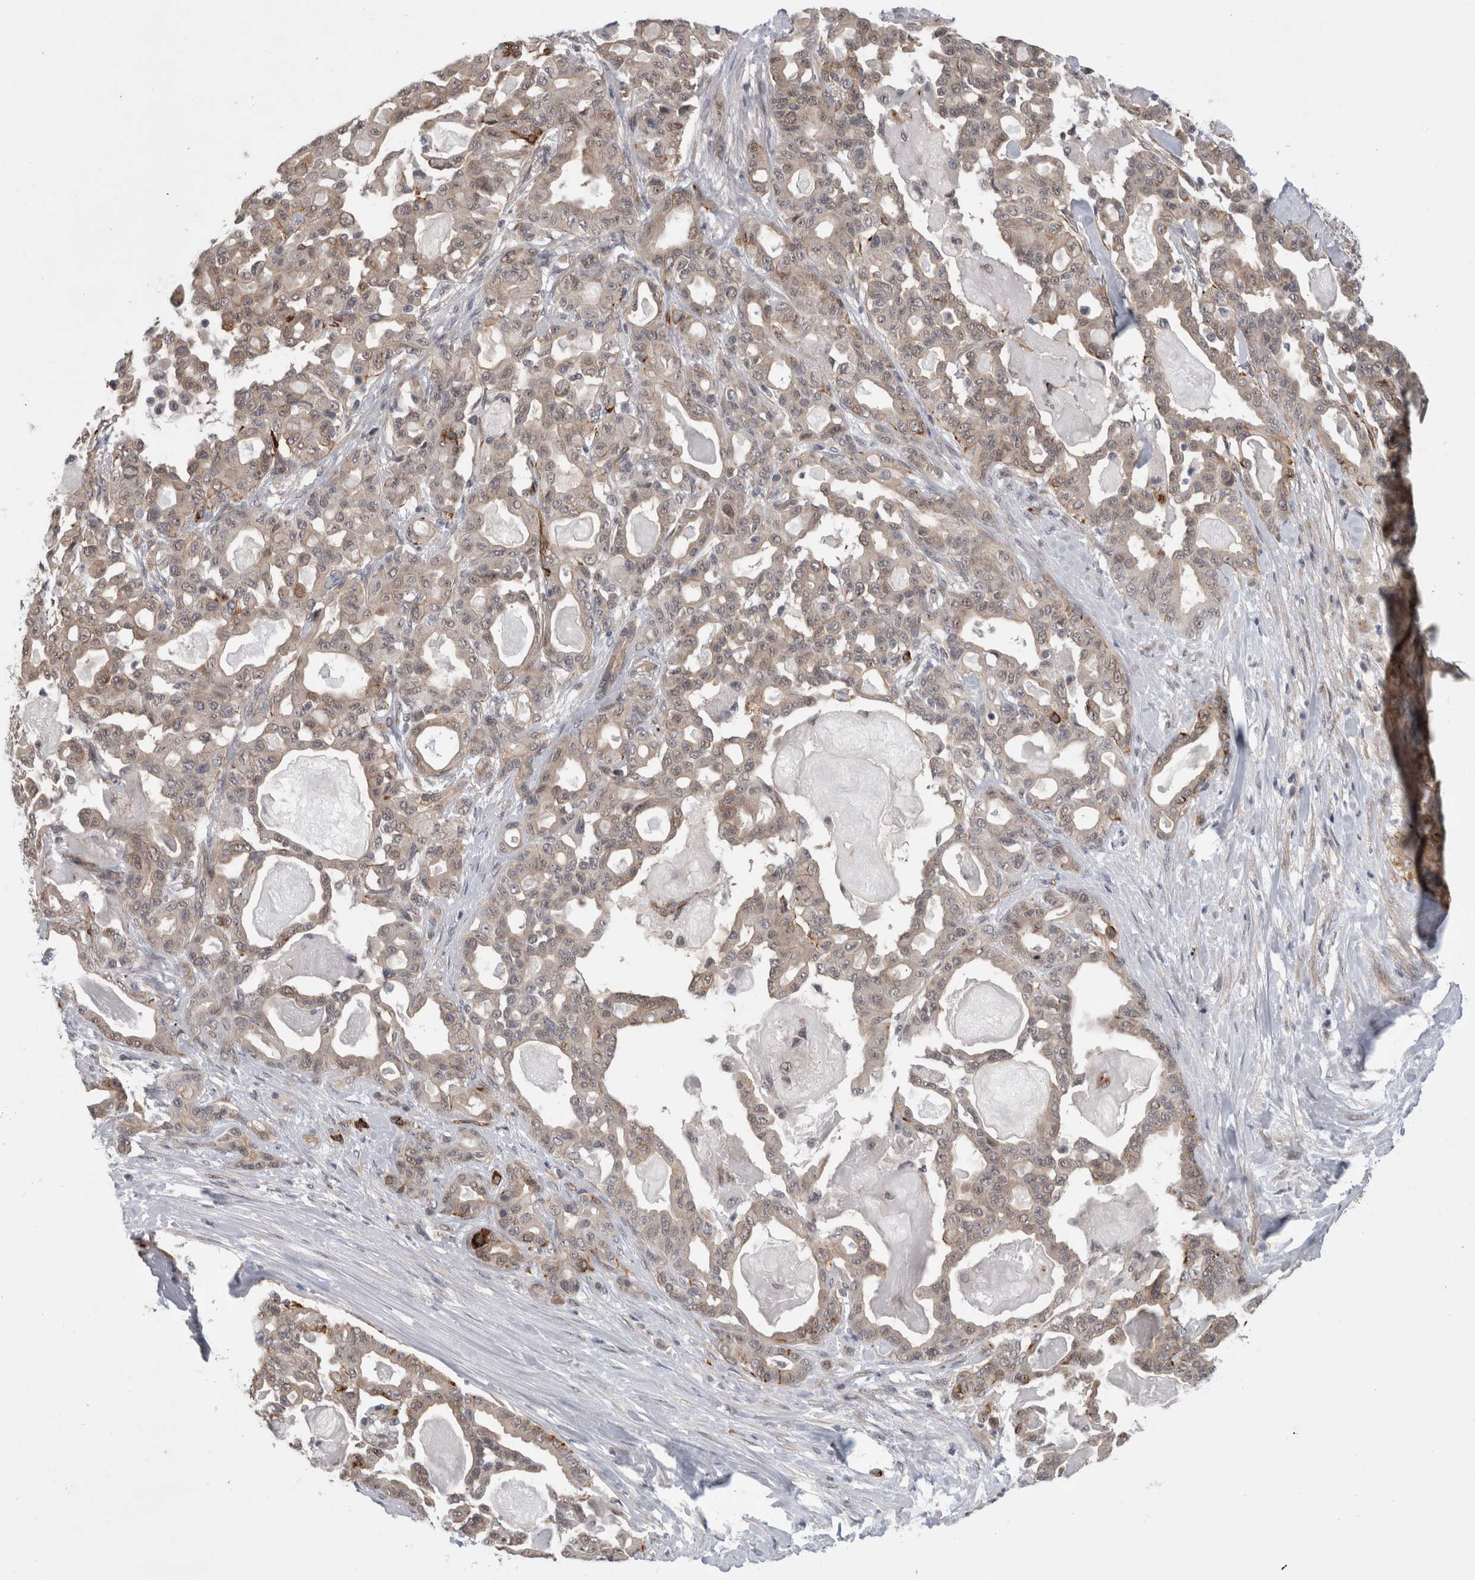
{"staining": {"intensity": "weak", "quantity": "25%-75%", "location": "cytoplasmic/membranous"}, "tissue": "pancreatic cancer", "cell_type": "Tumor cells", "image_type": "cancer", "snomed": [{"axis": "morphology", "description": "Adenocarcinoma, NOS"}, {"axis": "topography", "description": "Pancreas"}], "caption": "Brown immunohistochemical staining in human adenocarcinoma (pancreatic) reveals weak cytoplasmic/membranous expression in about 25%-75% of tumor cells. (Brightfield microscopy of DAB IHC at high magnification).", "gene": "FAM83H", "patient": {"sex": "male", "age": 63}}